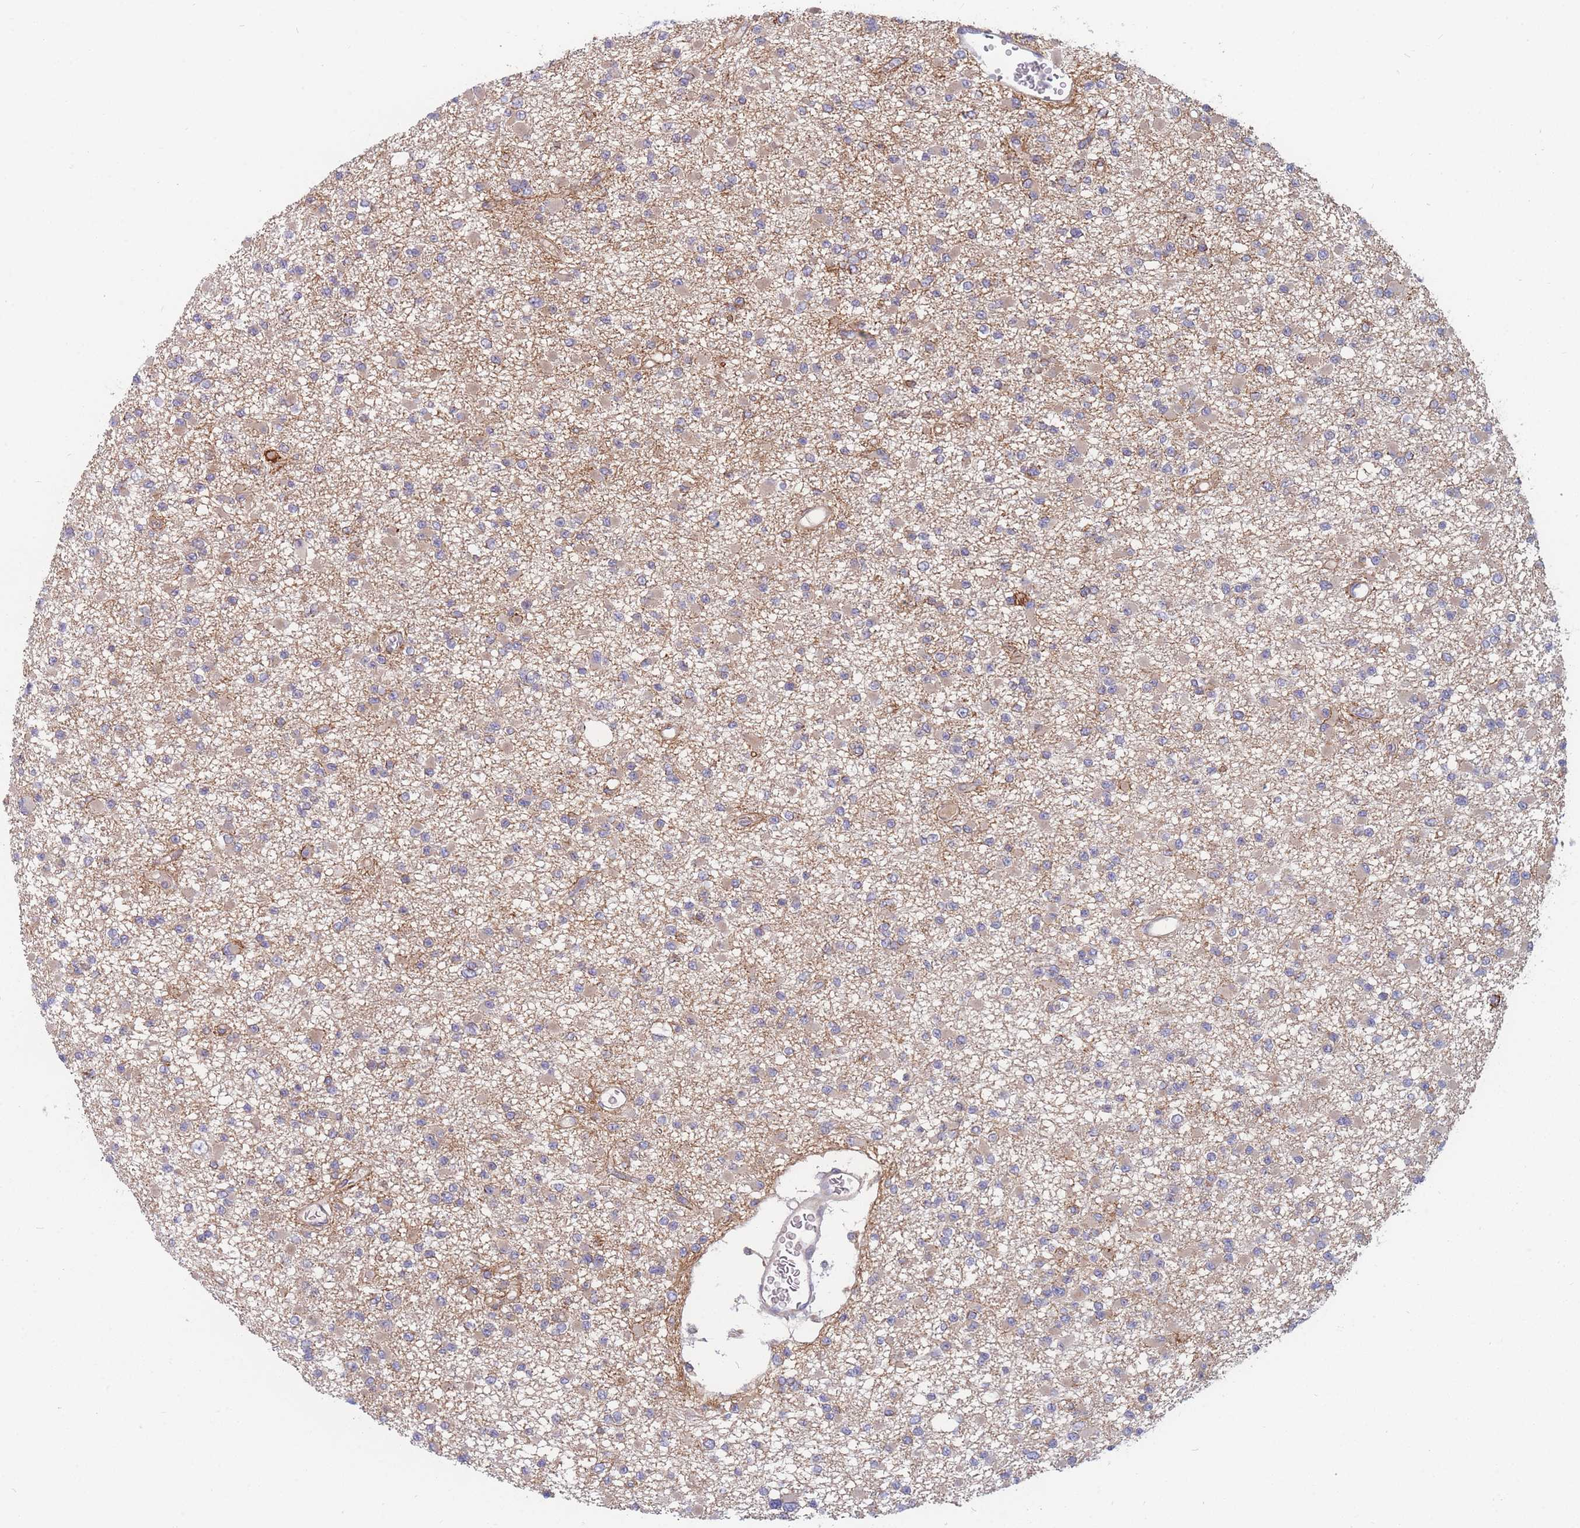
{"staining": {"intensity": "negative", "quantity": "none", "location": "none"}, "tissue": "glioma", "cell_type": "Tumor cells", "image_type": "cancer", "snomed": [{"axis": "morphology", "description": "Glioma, malignant, Low grade"}, {"axis": "topography", "description": "Brain"}], "caption": "Human malignant glioma (low-grade) stained for a protein using immunohistochemistry (IHC) demonstrates no staining in tumor cells.", "gene": "TMEM131L", "patient": {"sex": "female", "age": 22}}